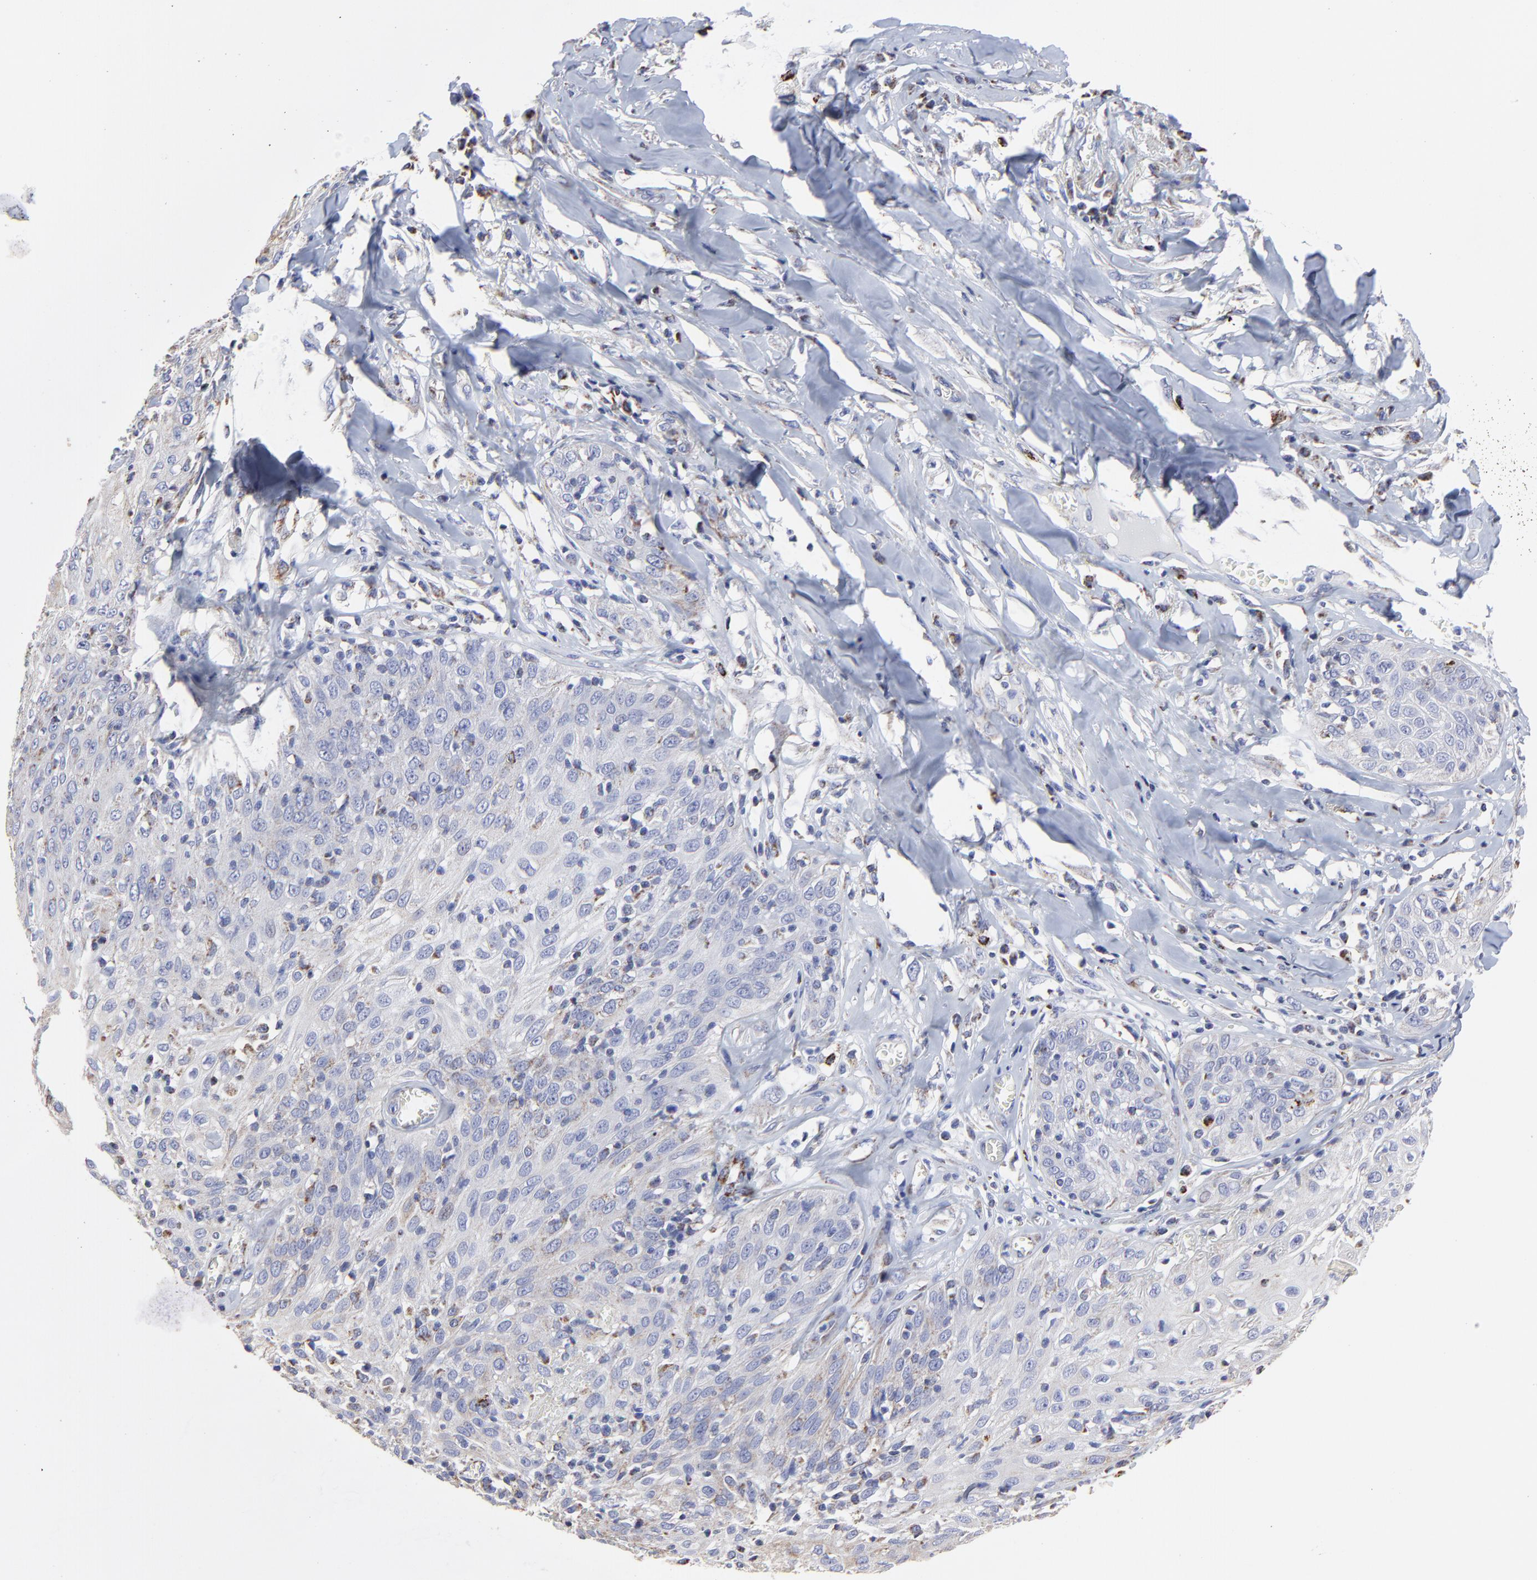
{"staining": {"intensity": "weak", "quantity": "<25%", "location": "cytoplasmic/membranous"}, "tissue": "skin cancer", "cell_type": "Tumor cells", "image_type": "cancer", "snomed": [{"axis": "morphology", "description": "Squamous cell carcinoma, NOS"}, {"axis": "topography", "description": "Skin"}], "caption": "Tumor cells are negative for protein expression in human skin cancer (squamous cell carcinoma). (DAB immunohistochemistry, high magnification).", "gene": "PINK1", "patient": {"sex": "male", "age": 65}}